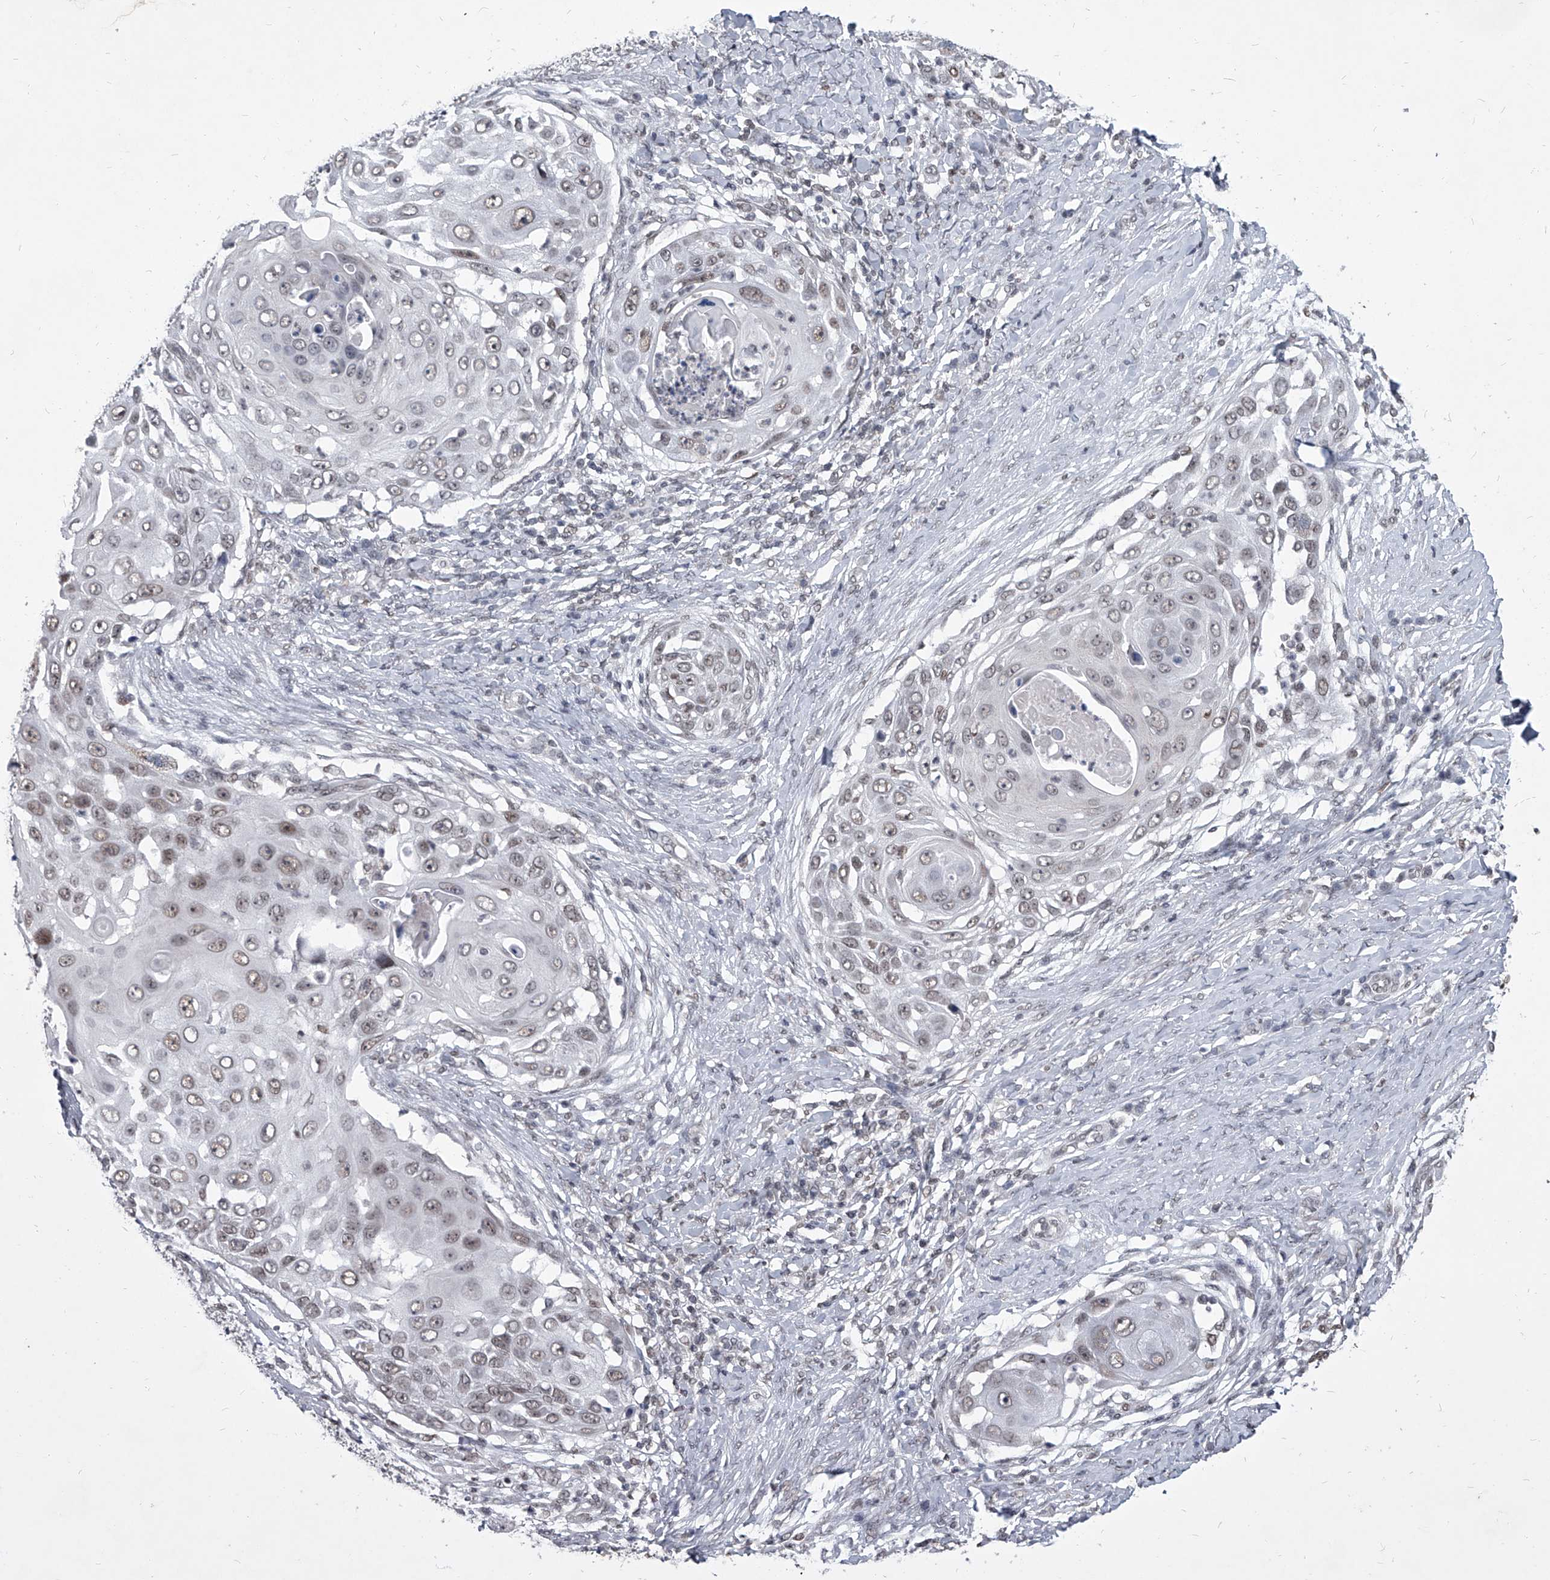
{"staining": {"intensity": "weak", "quantity": "25%-75%", "location": "nuclear"}, "tissue": "skin cancer", "cell_type": "Tumor cells", "image_type": "cancer", "snomed": [{"axis": "morphology", "description": "Squamous cell carcinoma, NOS"}, {"axis": "topography", "description": "Skin"}], "caption": "The photomicrograph demonstrates a brown stain indicating the presence of a protein in the nuclear of tumor cells in skin cancer.", "gene": "PPIL4", "patient": {"sex": "female", "age": 44}}